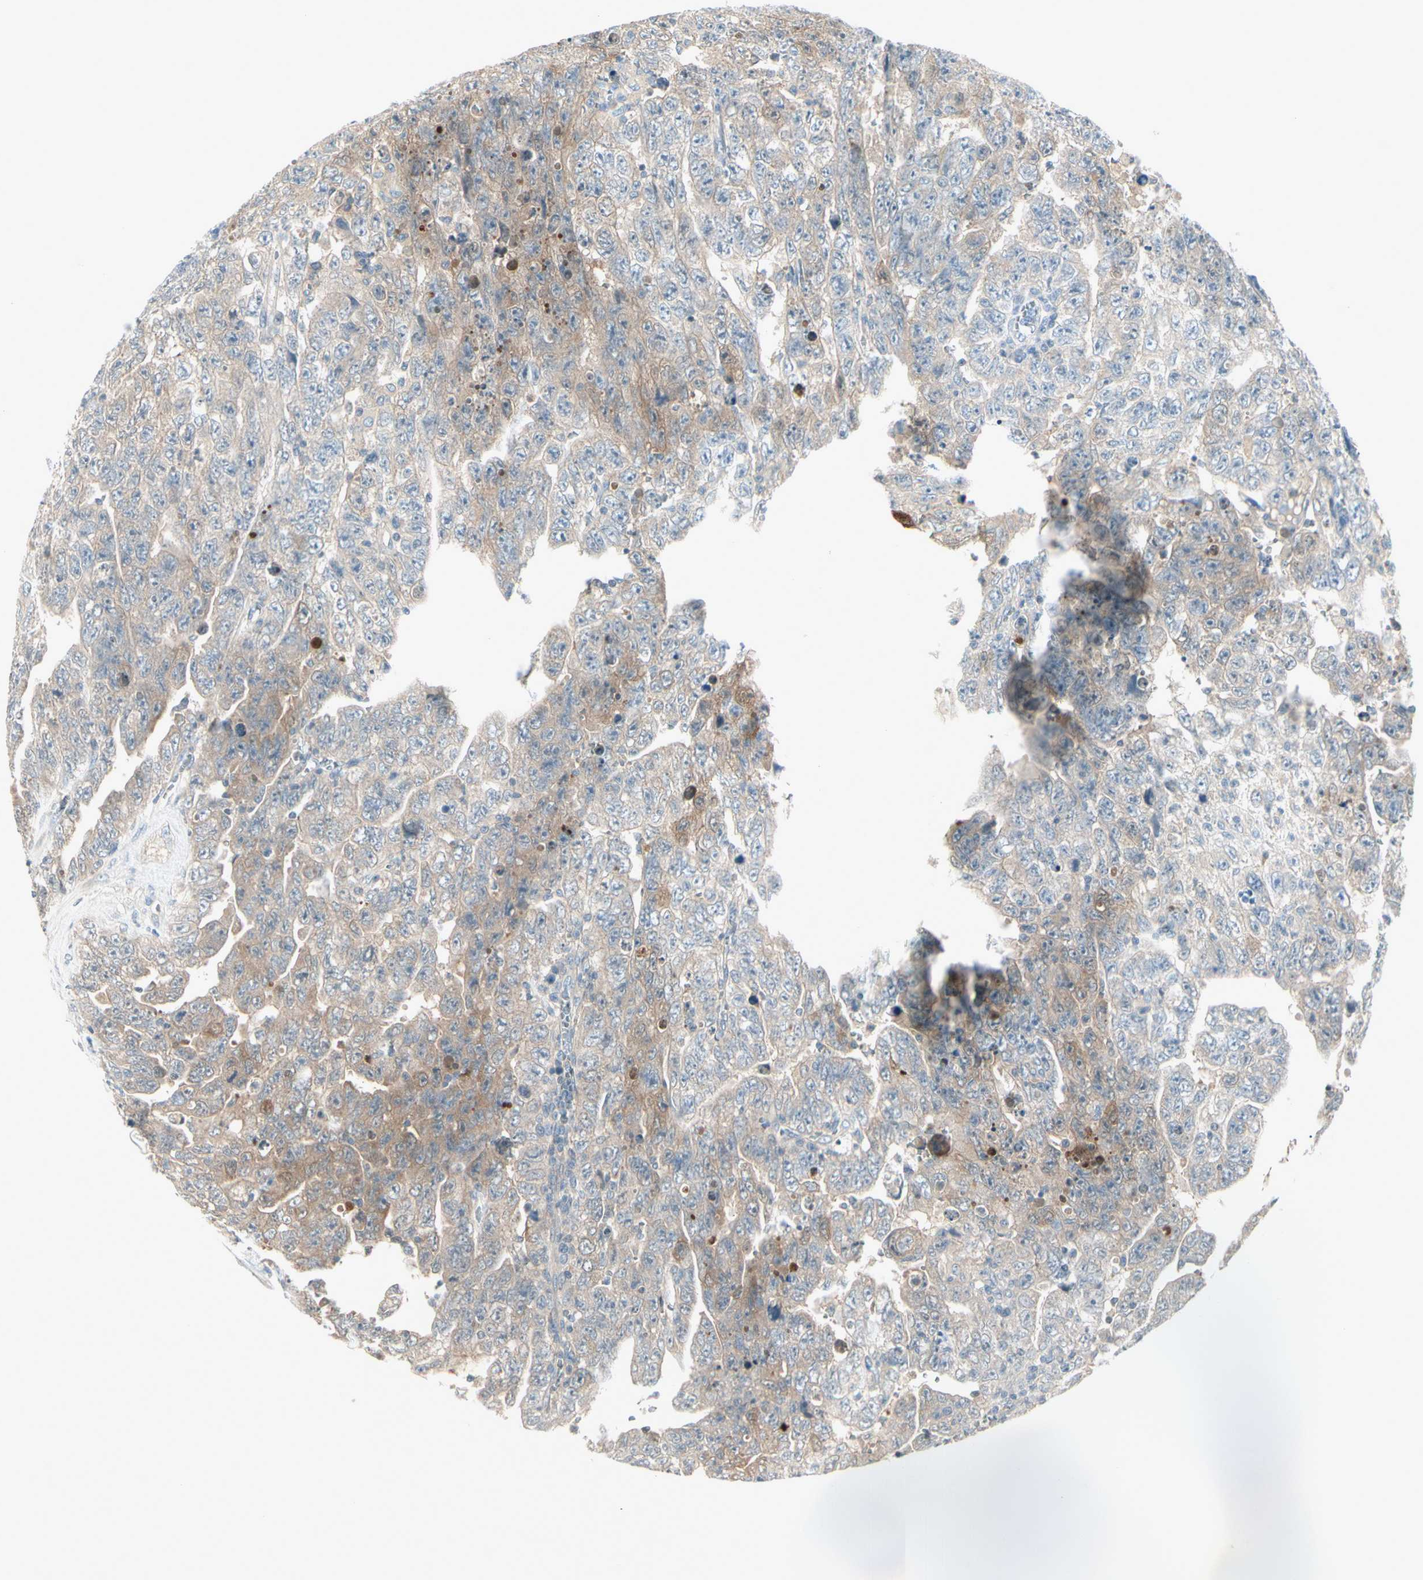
{"staining": {"intensity": "moderate", "quantity": "25%-75%", "location": "cytoplasmic/membranous"}, "tissue": "testis cancer", "cell_type": "Tumor cells", "image_type": "cancer", "snomed": [{"axis": "morphology", "description": "Carcinoma, Embryonal, NOS"}, {"axis": "topography", "description": "Testis"}], "caption": "Tumor cells demonstrate medium levels of moderate cytoplasmic/membranous expression in approximately 25%-75% of cells in human embryonal carcinoma (testis).", "gene": "CYP2E1", "patient": {"sex": "male", "age": 28}}